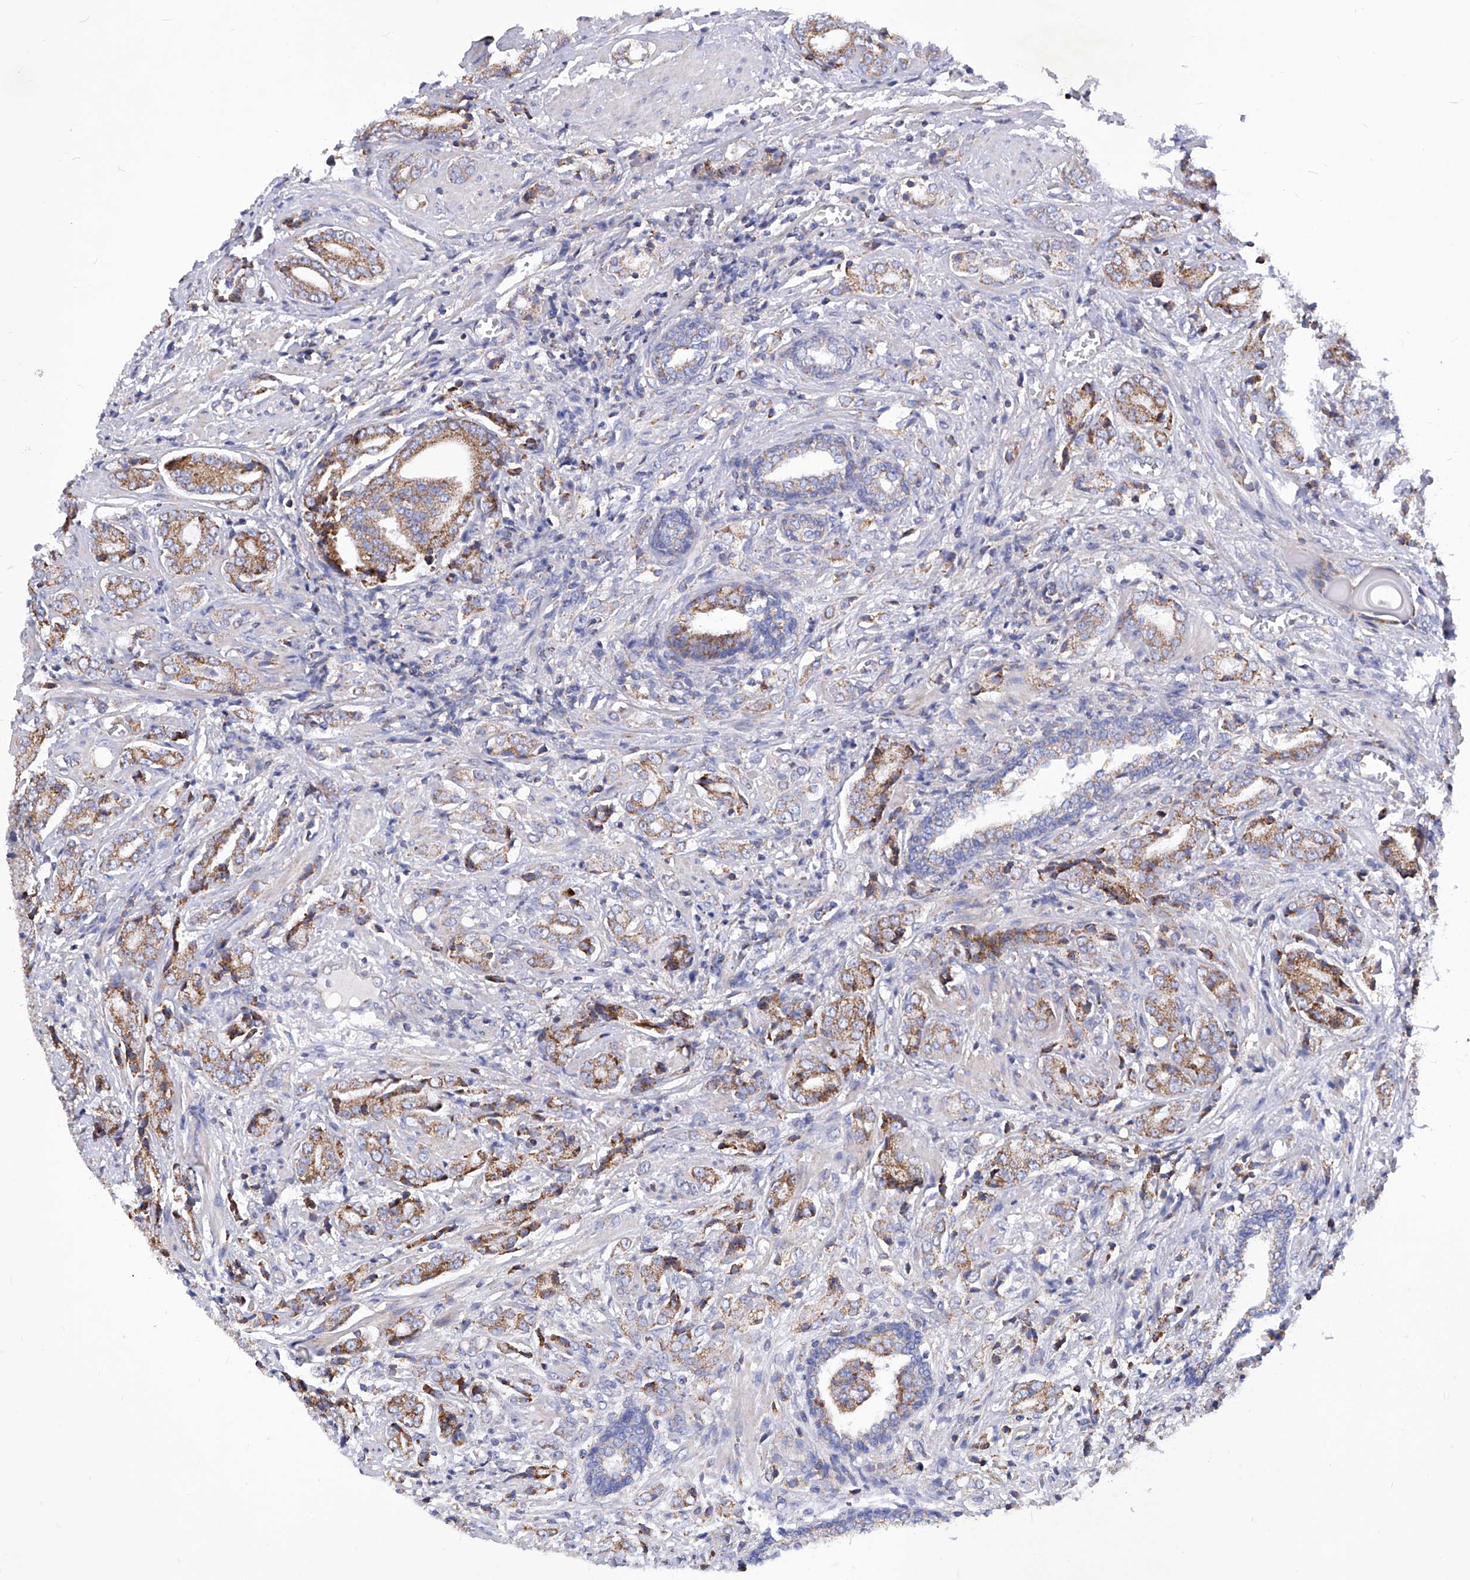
{"staining": {"intensity": "moderate", "quantity": ">75%", "location": "cytoplasmic/membranous"}, "tissue": "prostate cancer", "cell_type": "Tumor cells", "image_type": "cancer", "snomed": [{"axis": "morphology", "description": "Adenocarcinoma, High grade"}, {"axis": "topography", "description": "Prostate"}], "caption": "IHC photomicrograph of human prostate cancer (high-grade adenocarcinoma) stained for a protein (brown), which displays medium levels of moderate cytoplasmic/membranous expression in approximately >75% of tumor cells.", "gene": "HRNR", "patient": {"sex": "male", "age": 57}}